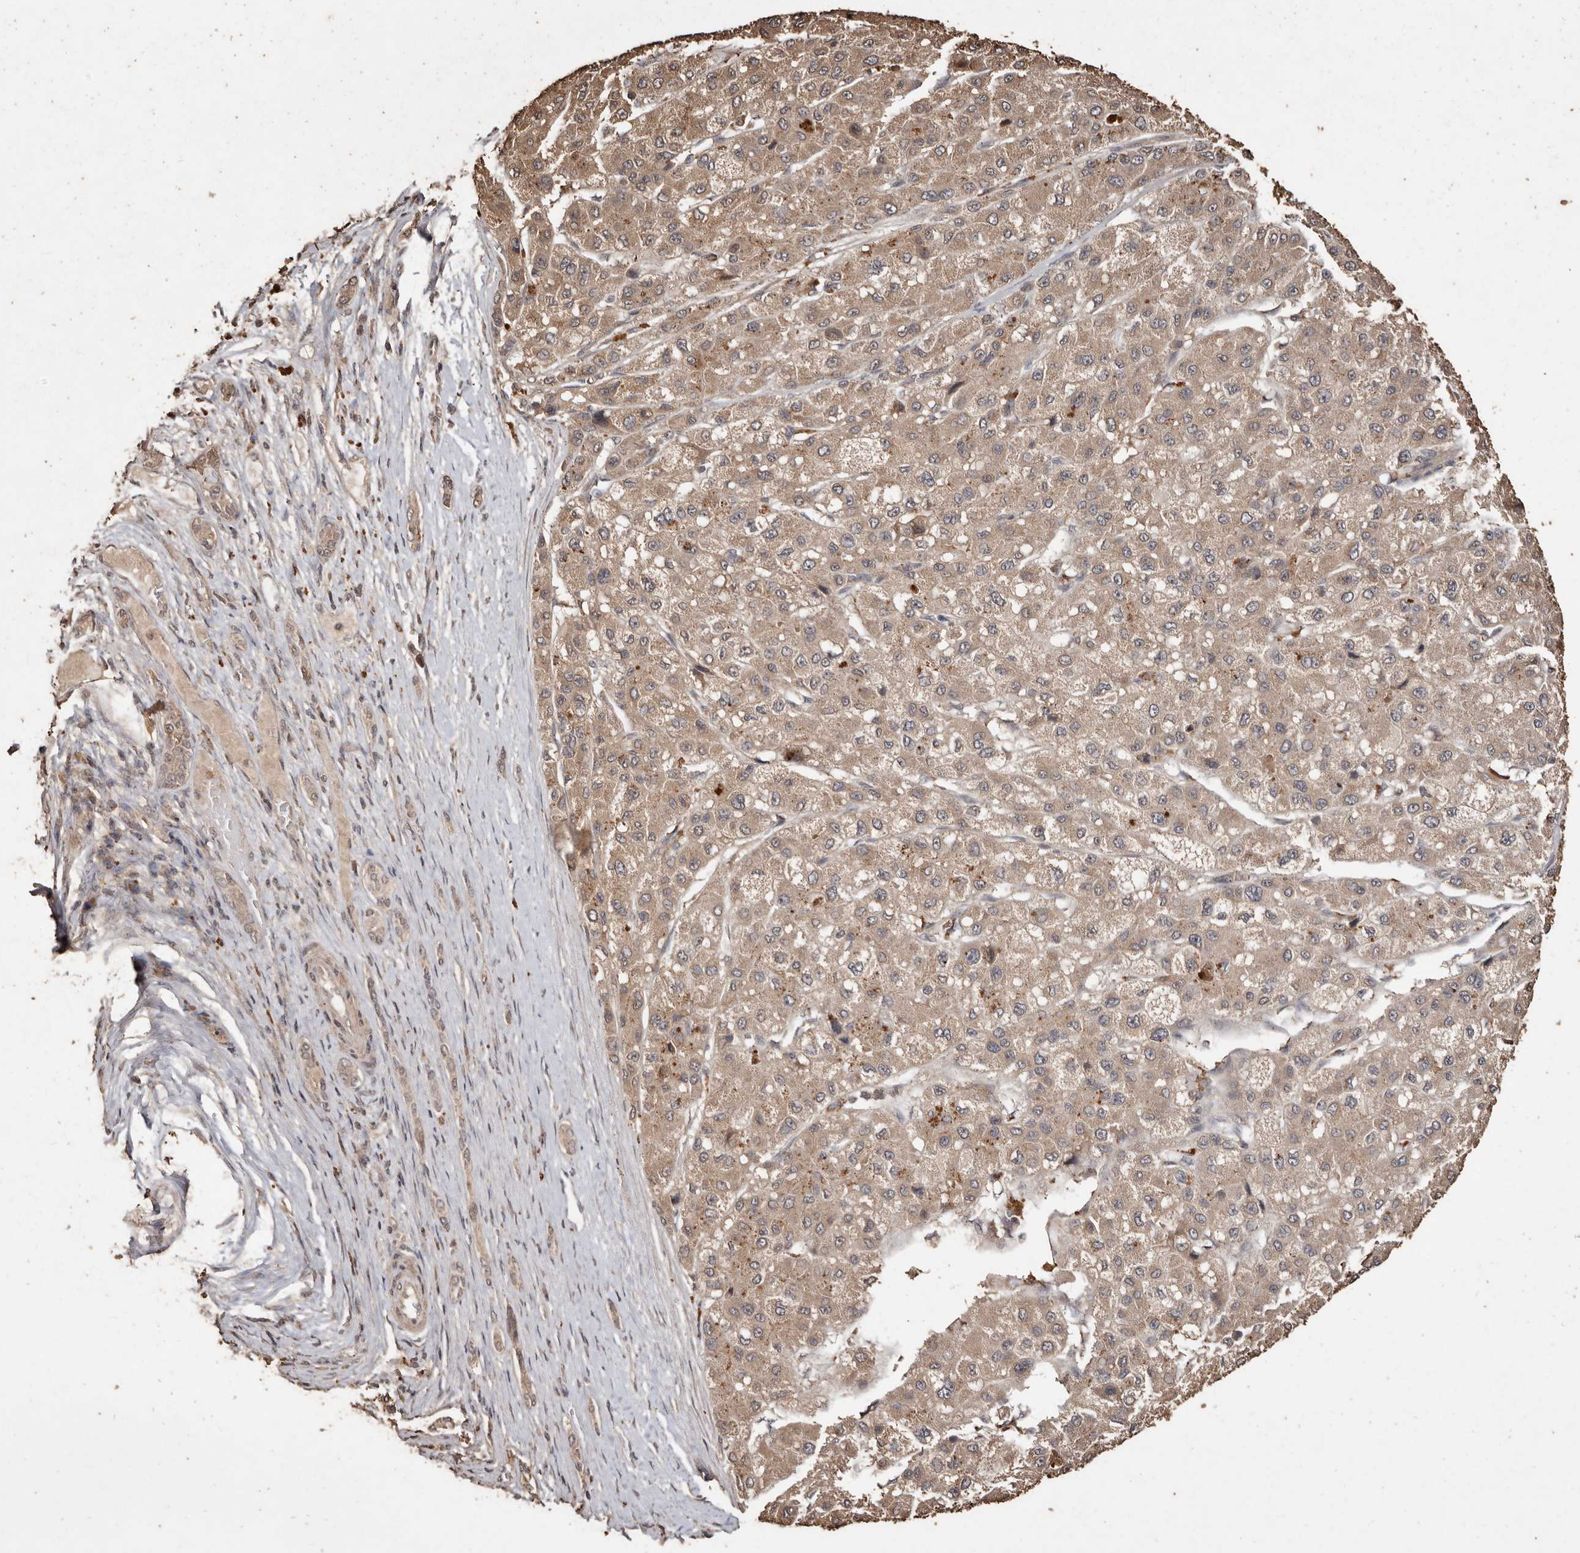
{"staining": {"intensity": "weak", "quantity": ">75%", "location": "cytoplasmic/membranous"}, "tissue": "liver cancer", "cell_type": "Tumor cells", "image_type": "cancer", "snomed": [{"axis": "morphology", "description": "Carcinoma, Hepatocellular, NOS"}, {"axis": "topography", "description": "Liver"}], "caption": "This photomicrograph demonstrates immunohistochemistry (IHC) staining of human liver cancer, with low weak cytoplasmic/membranous positivity in about >75% of tumor cells.", "gene": "PKDCC", "patient": {"sex": "male", "age": 80}}